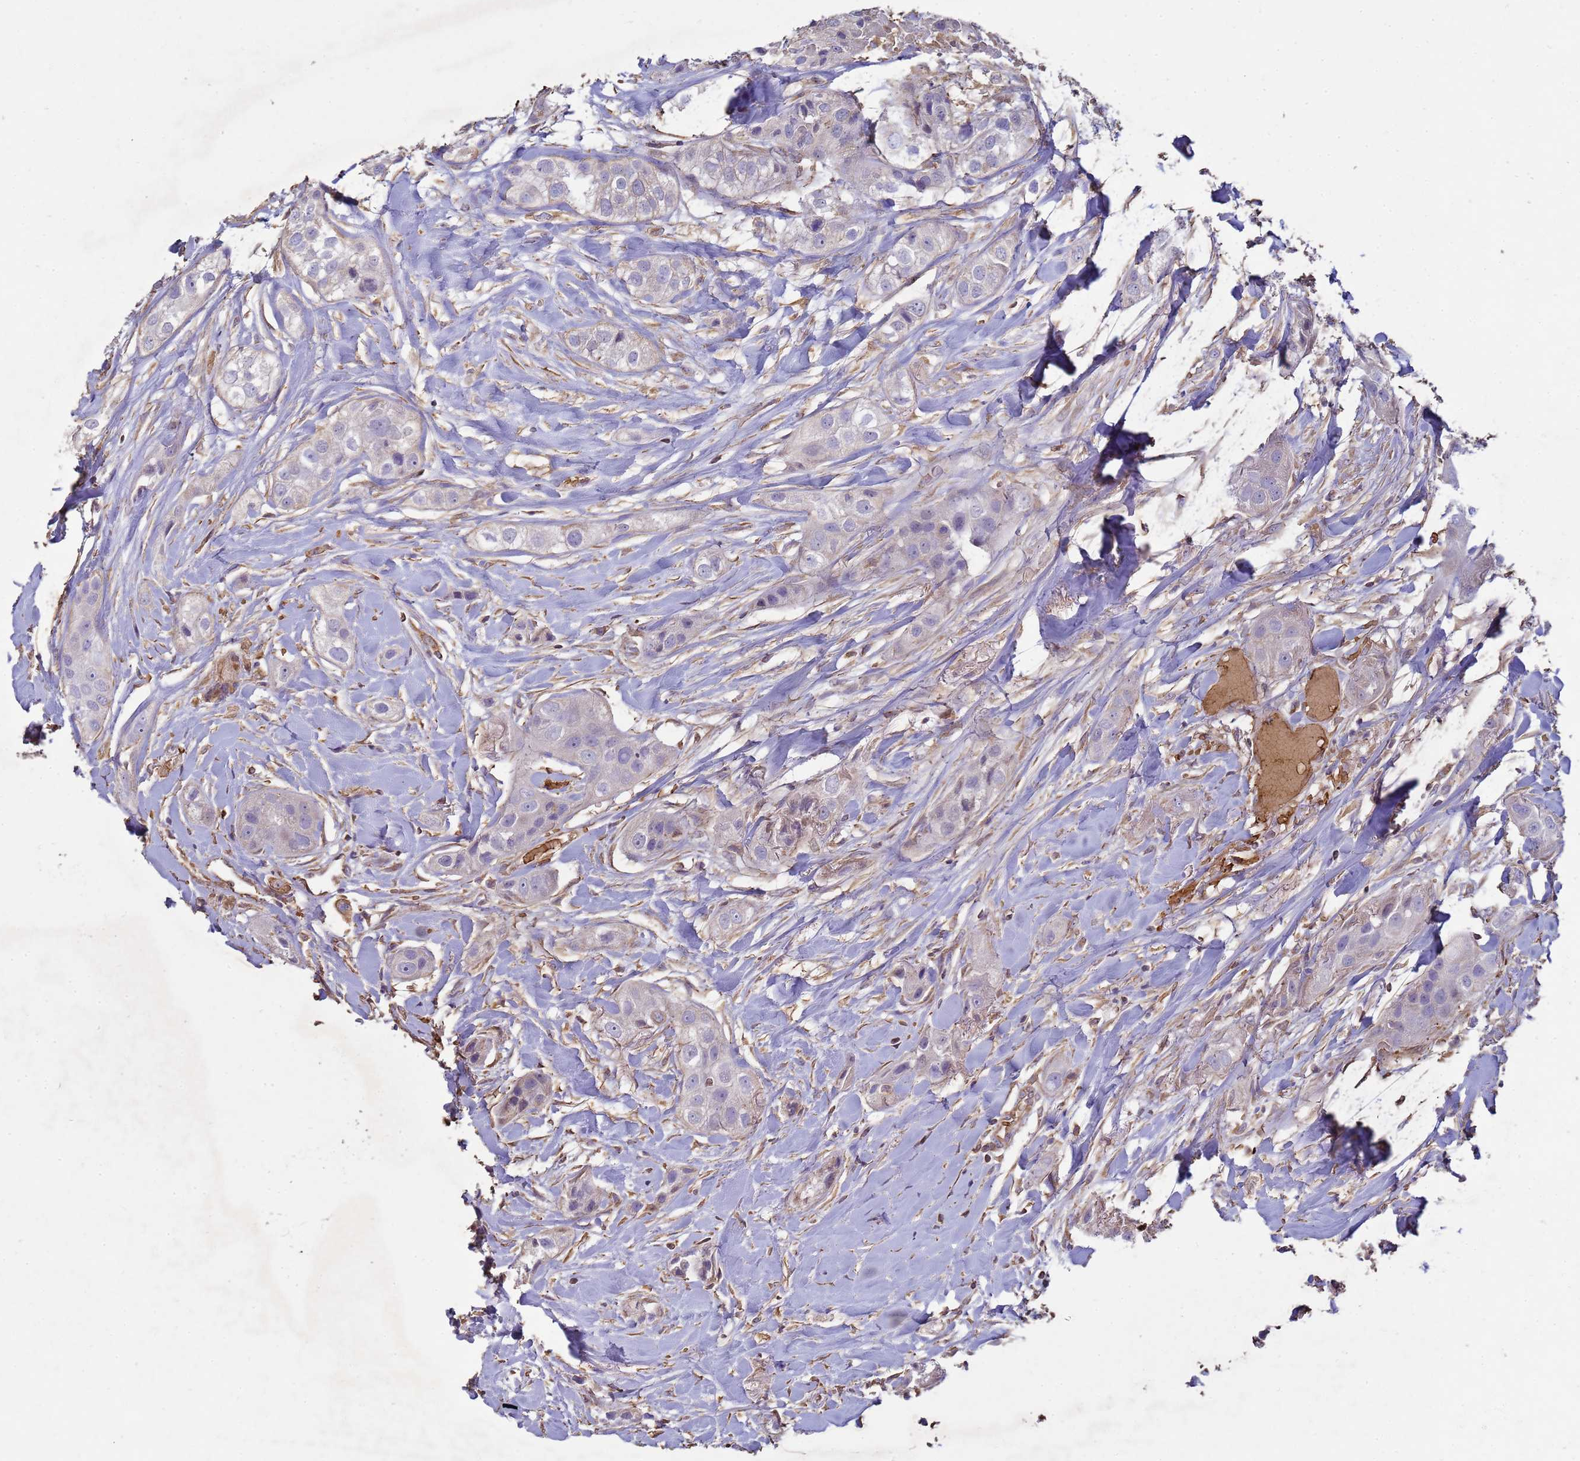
{"staining": {"intensity": "negative", "quantity": "none", "location": "none"}, "tissue": "head and neck cancer", "cell_type": "Tumor cells", "image_type": "cancer", "snomed": [{"axis": "morphology", "description": "Normal tissue, NOS"}, {"axis": "morphology", "description": "Squamous cell carcinoma, NOS"}, {"axis": "topography", "description": "Skeletal muscle"}, {"axis": "topography", "description": "Head-Neck"}], "caption": "Immunohistochemistry of head and neck cancer (squamous cell carcinoma) exhibits no positivity in tumor cells.", "gene": "SGIP1", "patient": {"sex": "male", "age": 51}}